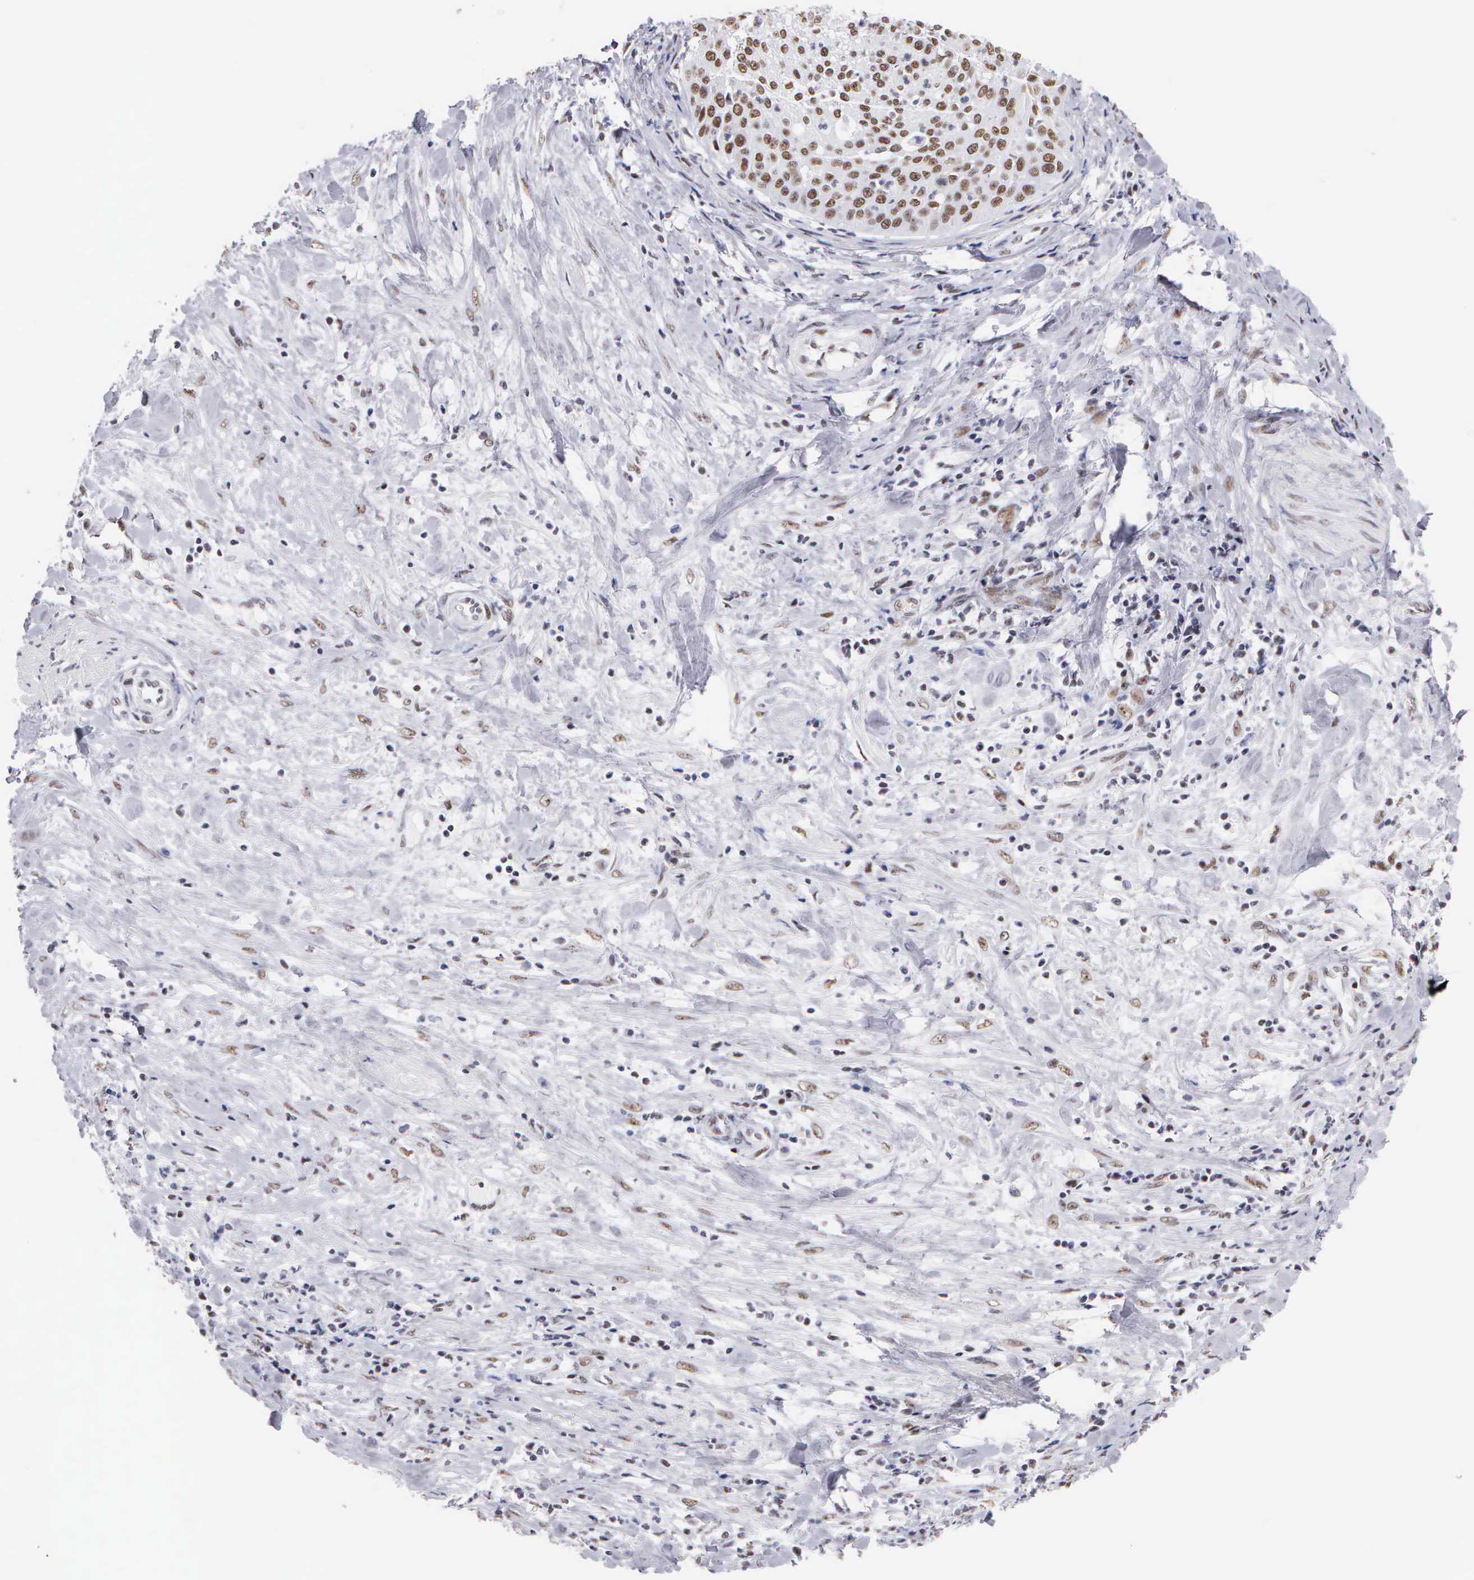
{"staining": {"intensity": "strong", "quantity": ">75%", "location": "nuclear"}, "tissue": "cervical cancer", "cell_type": "Tumor cells", "image_type": "cancer", "snomed": [{"axis": "morphology", "description": "Squamous cell carcinoma, NOS"}, {"axis": "topography", "description": "Cervix"}], "caption": "Immunohistochemistry (IHC) histopathology image of human squamous cell carcinoma (cervical) stained for a protein (brown), which exhibits high levels of strong nuclear expression in approximately >75% of tumor cells.", "gene": "CSTF2", "patient": {"sex": "female", "age": 41}}